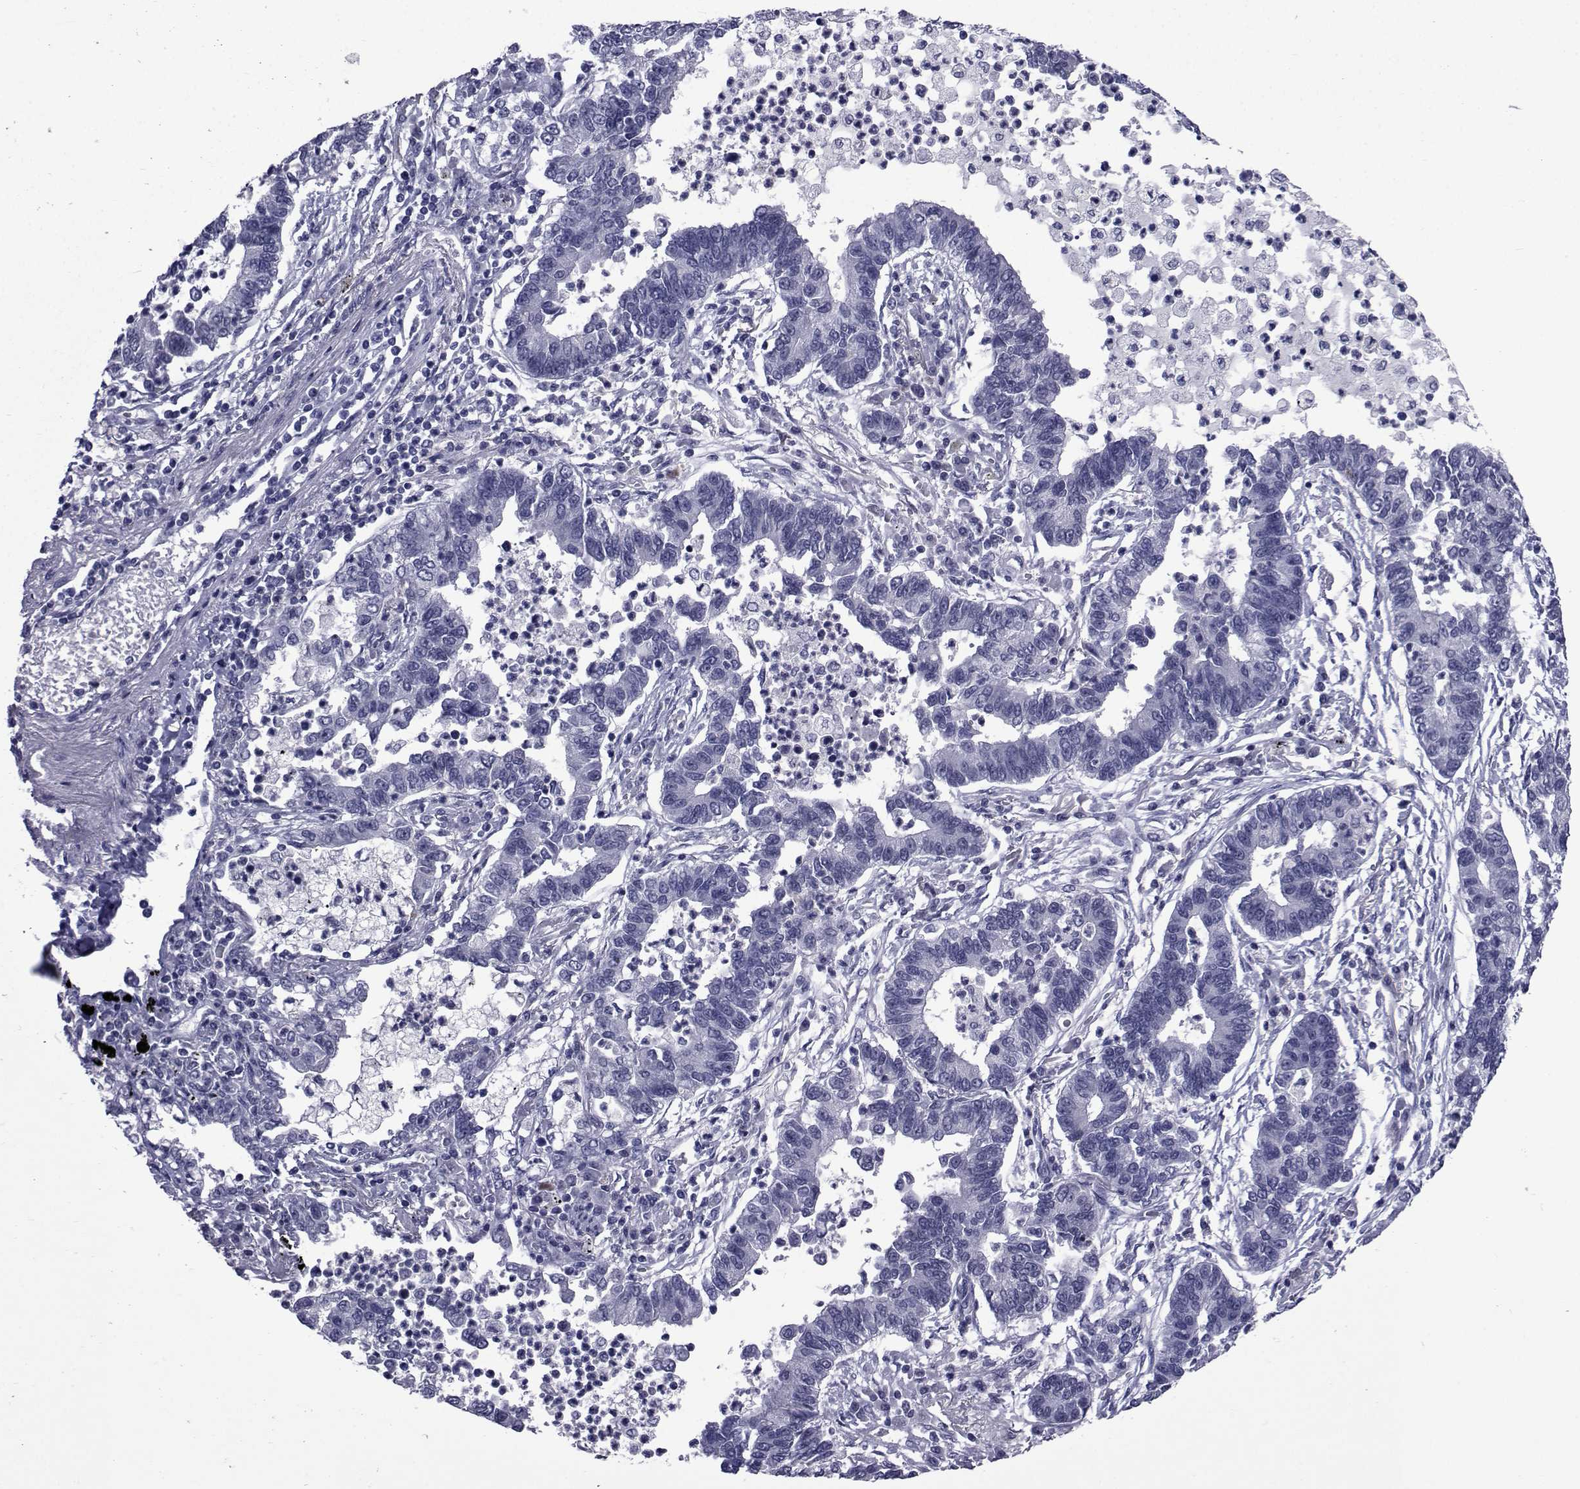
{"staining": {"intensity": "negative", "quantity": "none", "location": "none"}, "tissue": "lung cancer", "cell_type": "Tumor cells", "image_type": "cancer", "snomed": [{"axis": "morphology", "description": "Adenocarcinoma, NOS"}, {"axis": "topography", "description": "Lung"}], "caption": "A micrograph of adenocarcinoma (lung) stained for a protein exhibits no brown staining in tumor cells.", "gene": "SEMA5B", "patient": {"sex": "female", "age": 57}}